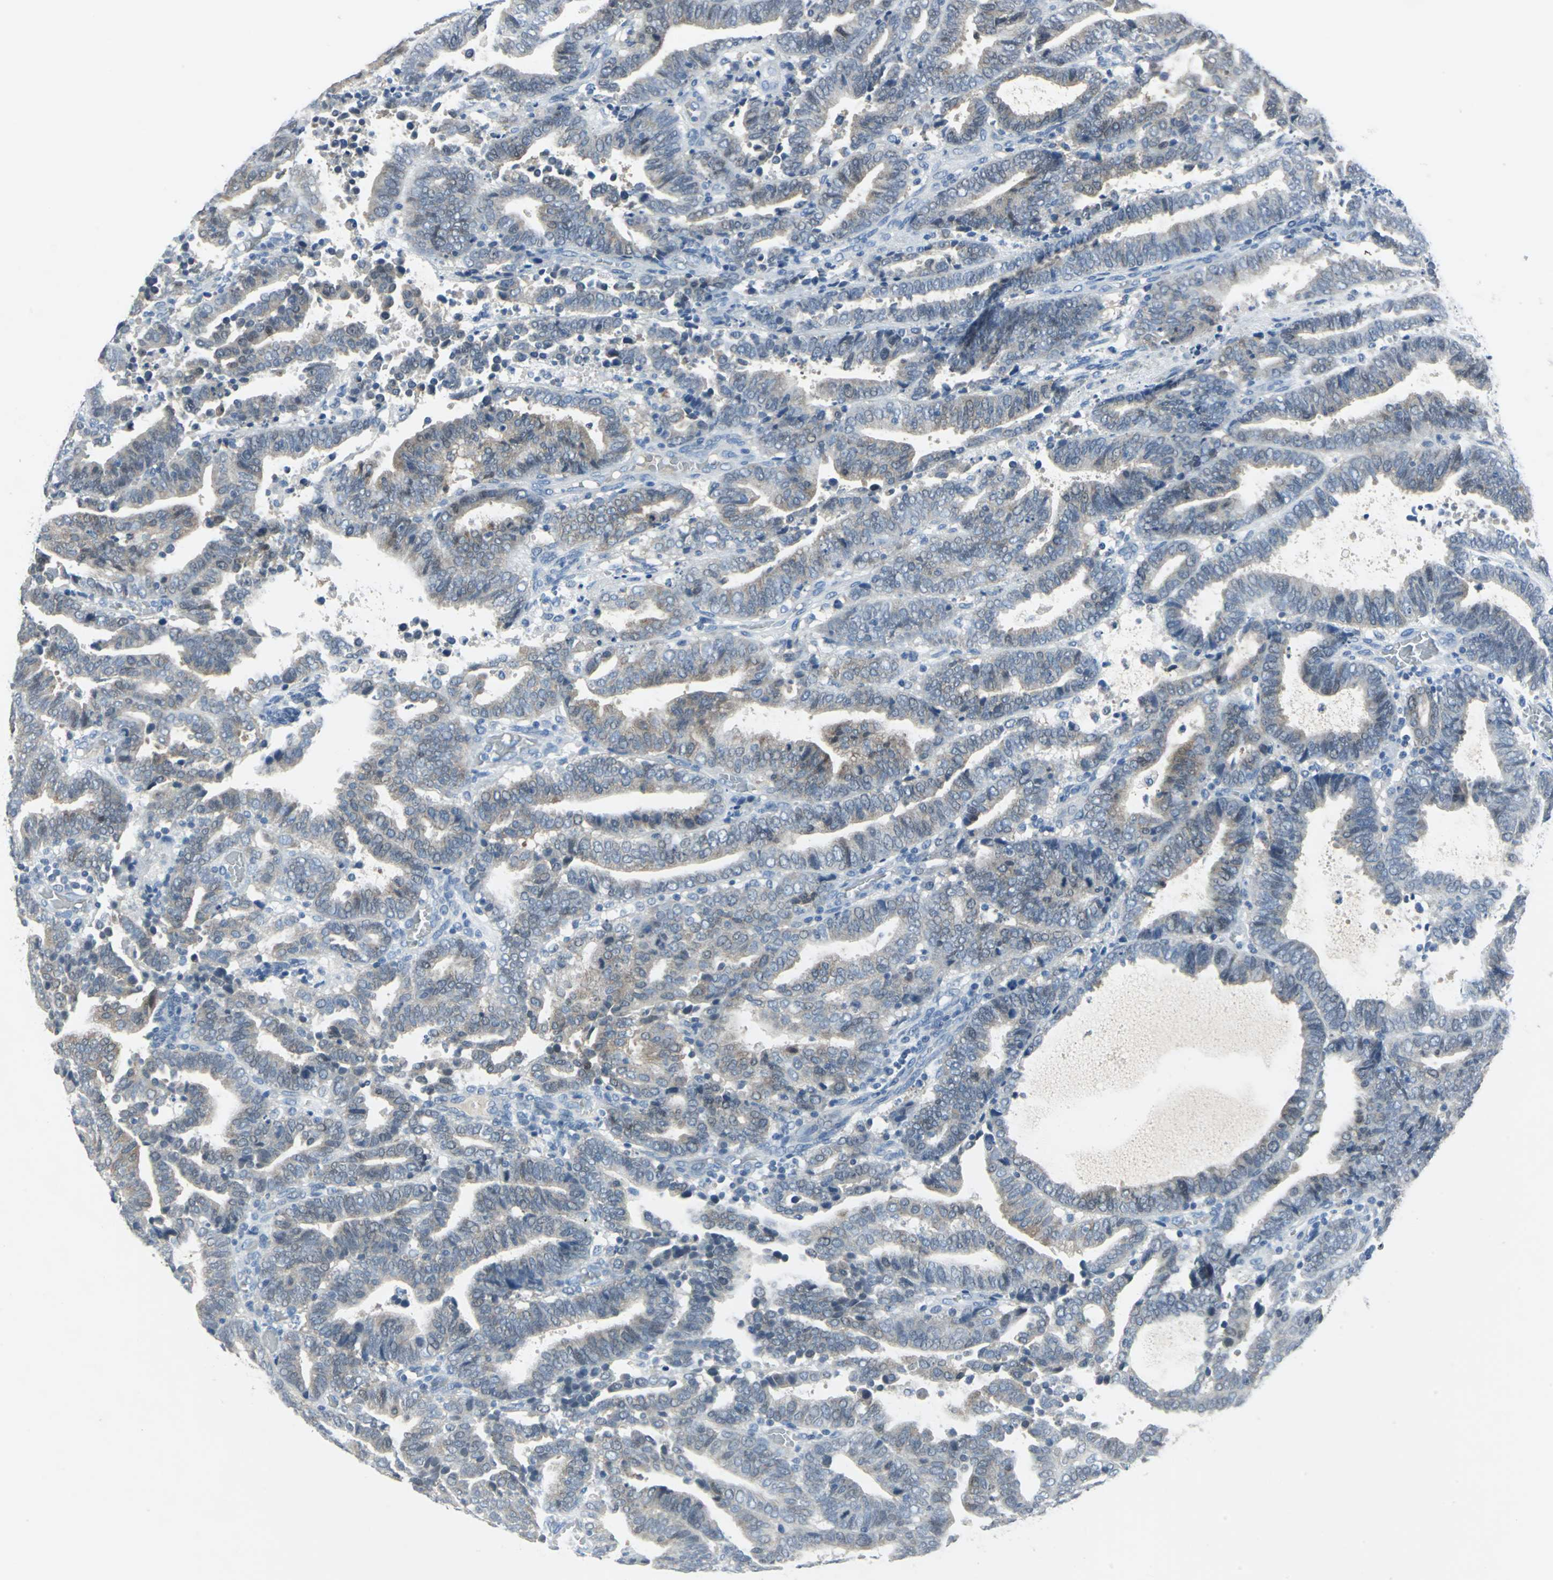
{"staining": {"intensity": "weak", "quantity": "<25%", "location": "cytoplasmic/membranous"}, "tissue": "endometrial cancer", "cell_type": "Tumor cells", "image_type": "cancer", "snomed": [{"axis": "morphology", "description": "Adenocarcinoma, NOS"}, {"axis": "topography", "description": "Uterus"}], "caption": "Tumor cells show no significant protein staining in adenocarcinoma (endometrial).", "gene": "SFN", "patient": {"sex": "female", "age": 83}}